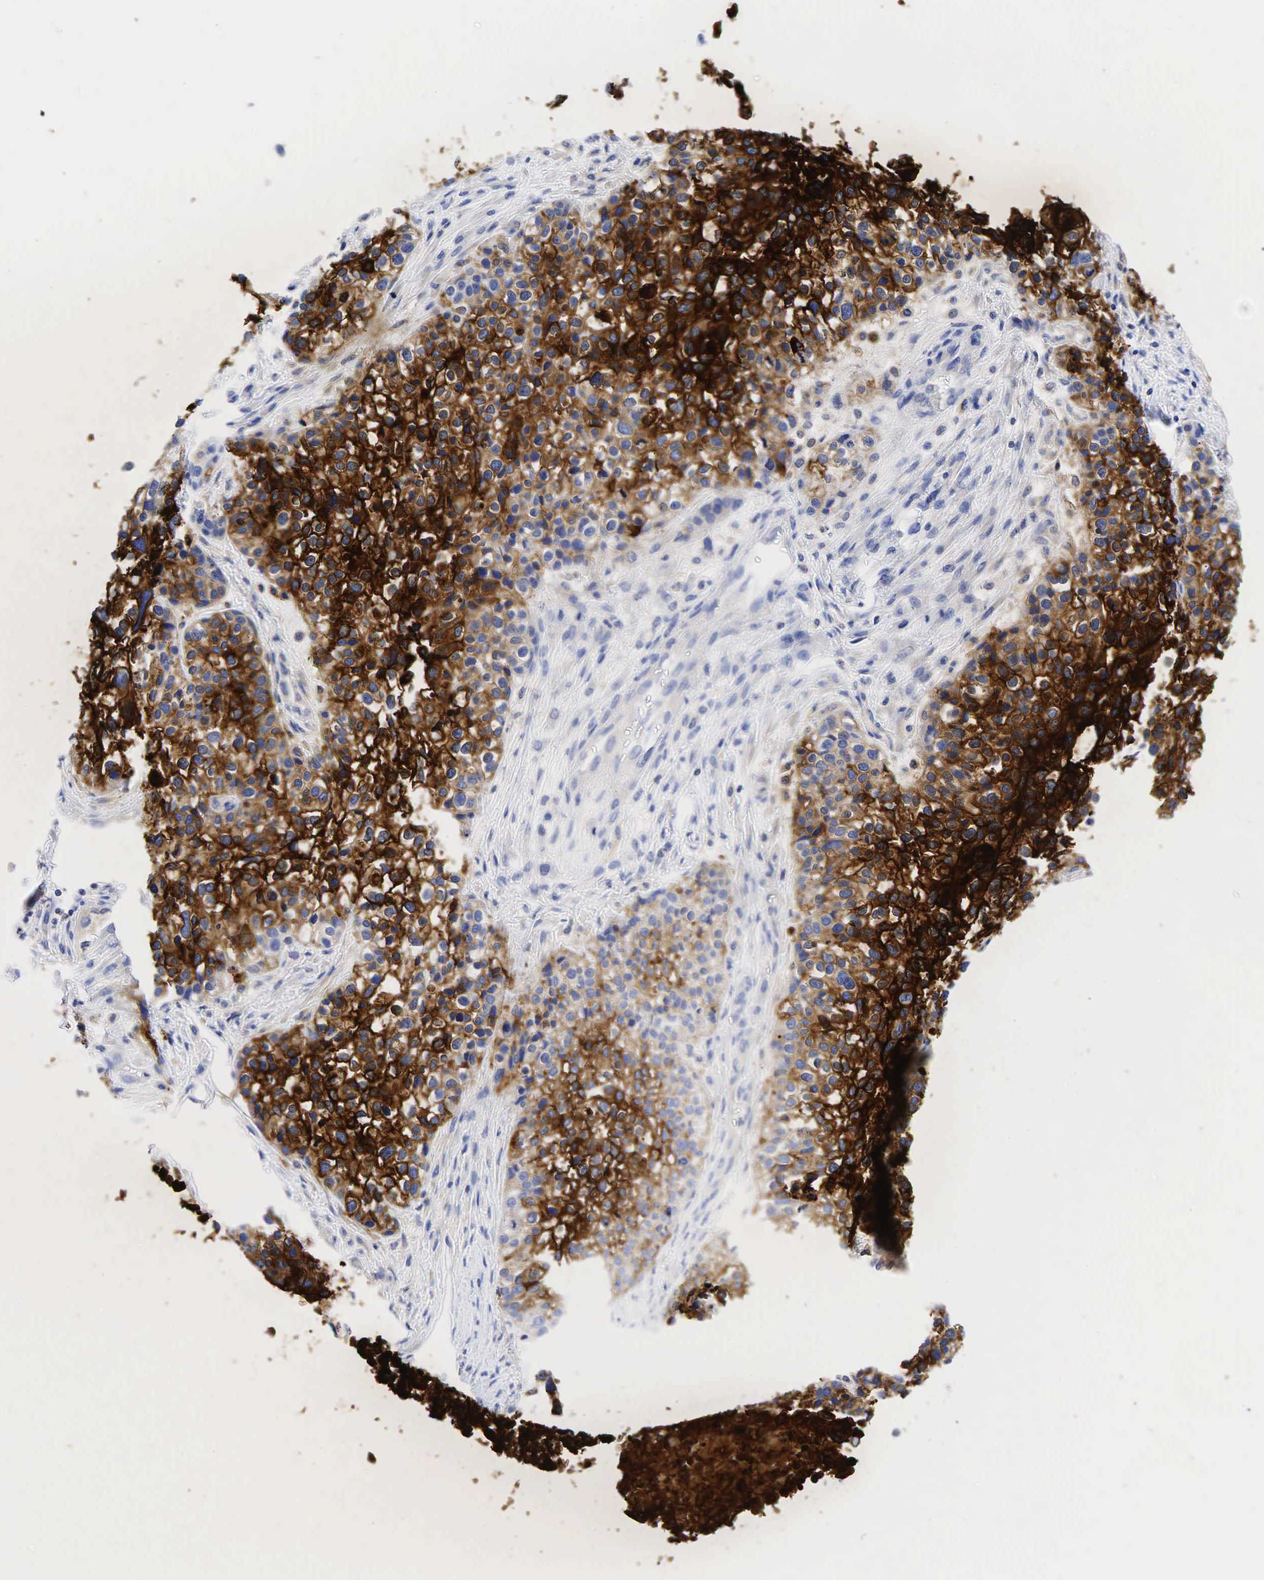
{"staining": {"intensity": "moderate", "quantity": "25%-75%", "location": "cytoplasmic/membranous"}, "tissue": "lung cancer", "cell_type": "Tumor cells", "image_type": "cancer", "snomed": [{"axis": "morphology", "description": "Squamous cell carcinoma, NOS"}, {"axis": "topography", "description": "Lymph node"}, {"axis": "topography", "description": "Lung"}], "caption": "Immunohistochemical staining of lung cancer (squamous cell carcinoma) exhibits medium levels of moderate cytoplasmic/membranous protein expression in approximately 25%-75% of tumor cells.", "gene": "CEACAM5", "patient": {"sex": "male", "age": 74}}